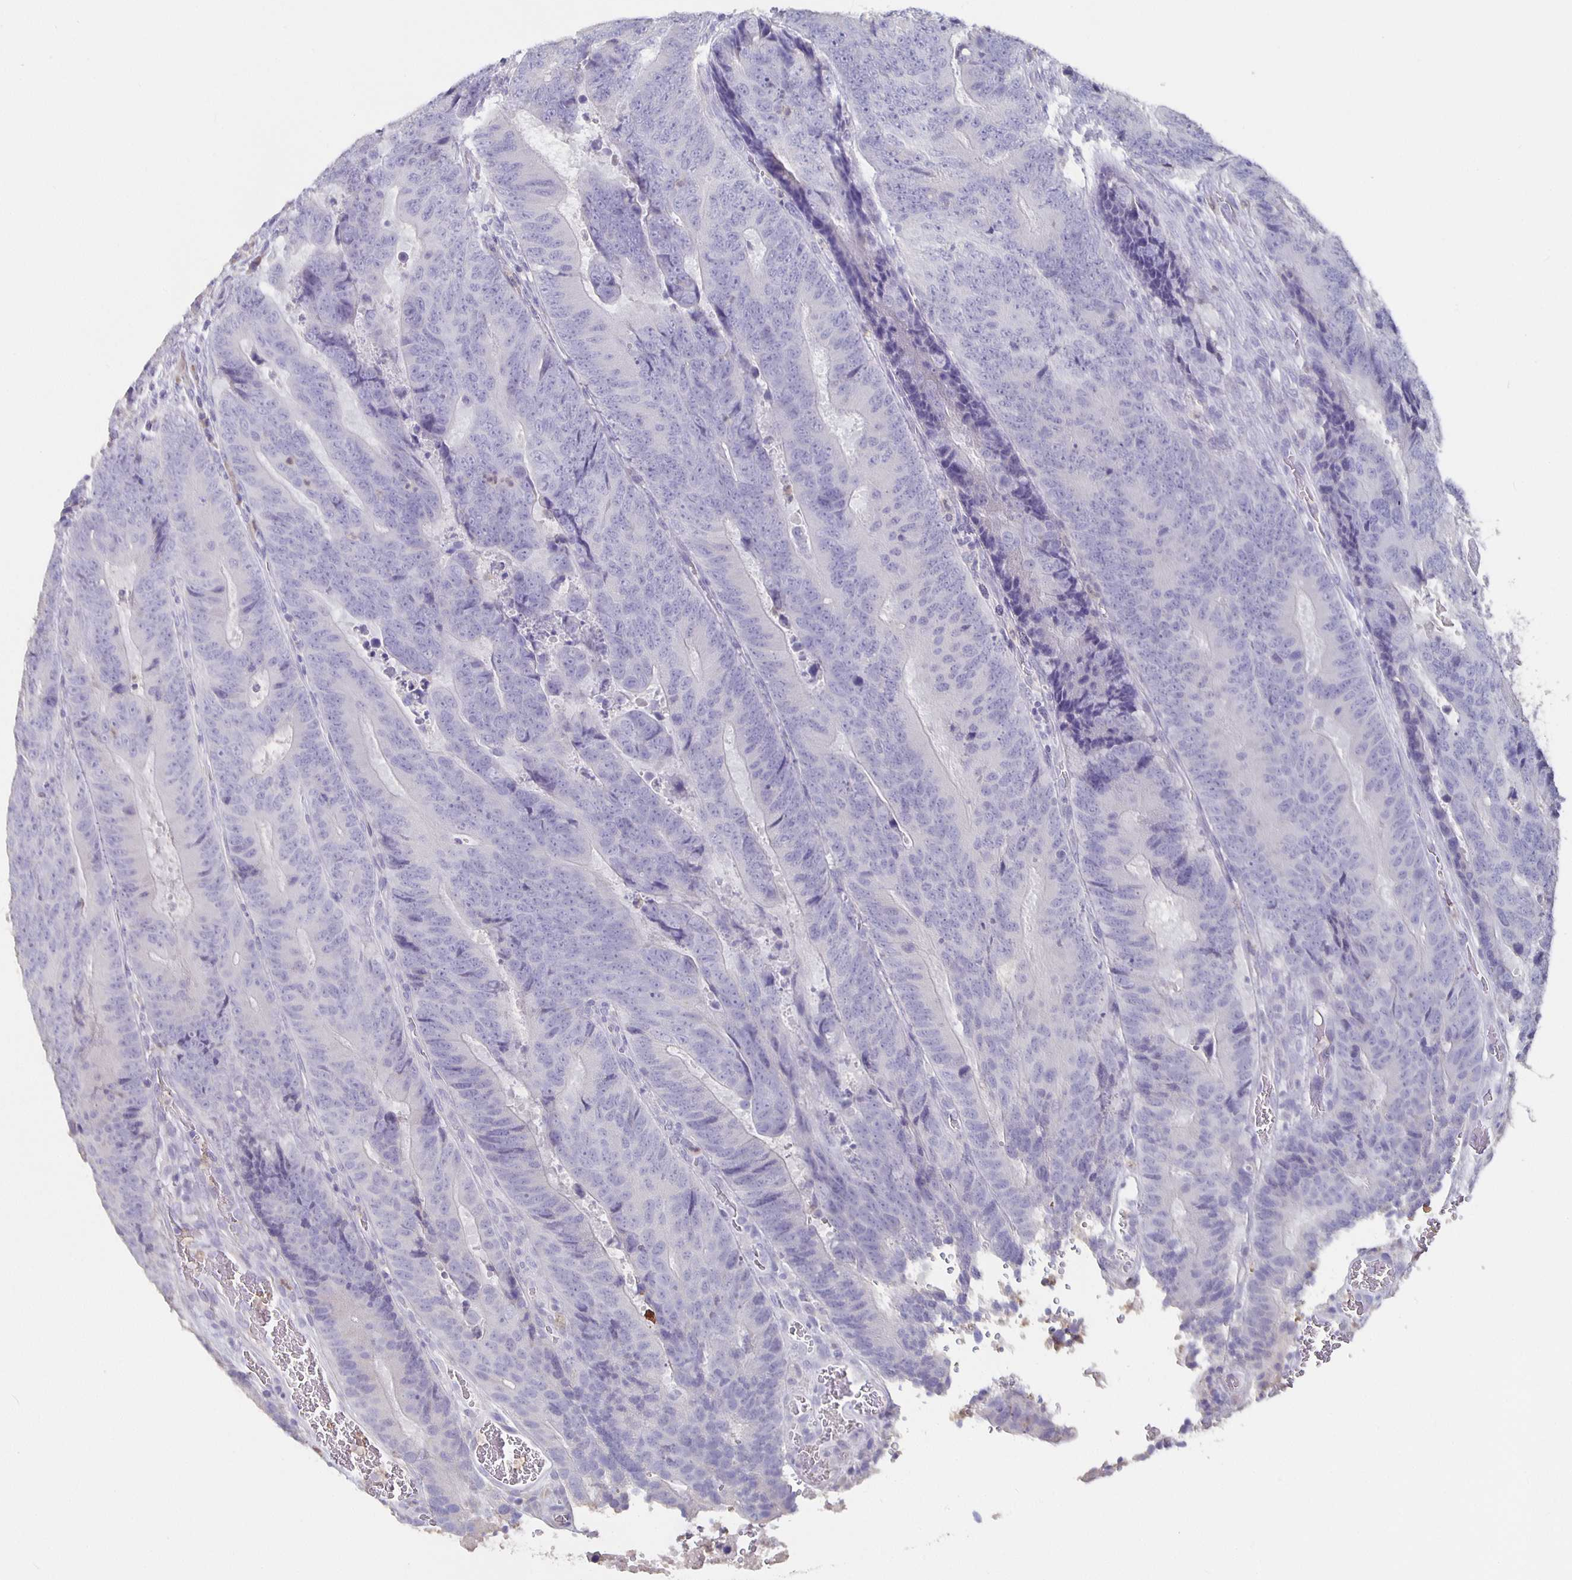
{"staining": {"intensity": "negative", "quantity": "none", "location": "none"}, "tissue": "colorectal cancer", "cell_type": "Tumor cells", "image_type": "cancer", "snomed": [{"axis": "morphology", "description": "Adenocarcinoma, NOS"}, {"axis": "topography", "description": "Colon"}], "caption": "Tumor cells are negative for brown protein staining in colorectal cancer.", "gene": "GPX4", "patient": {"sex": "female", "age": 48}}